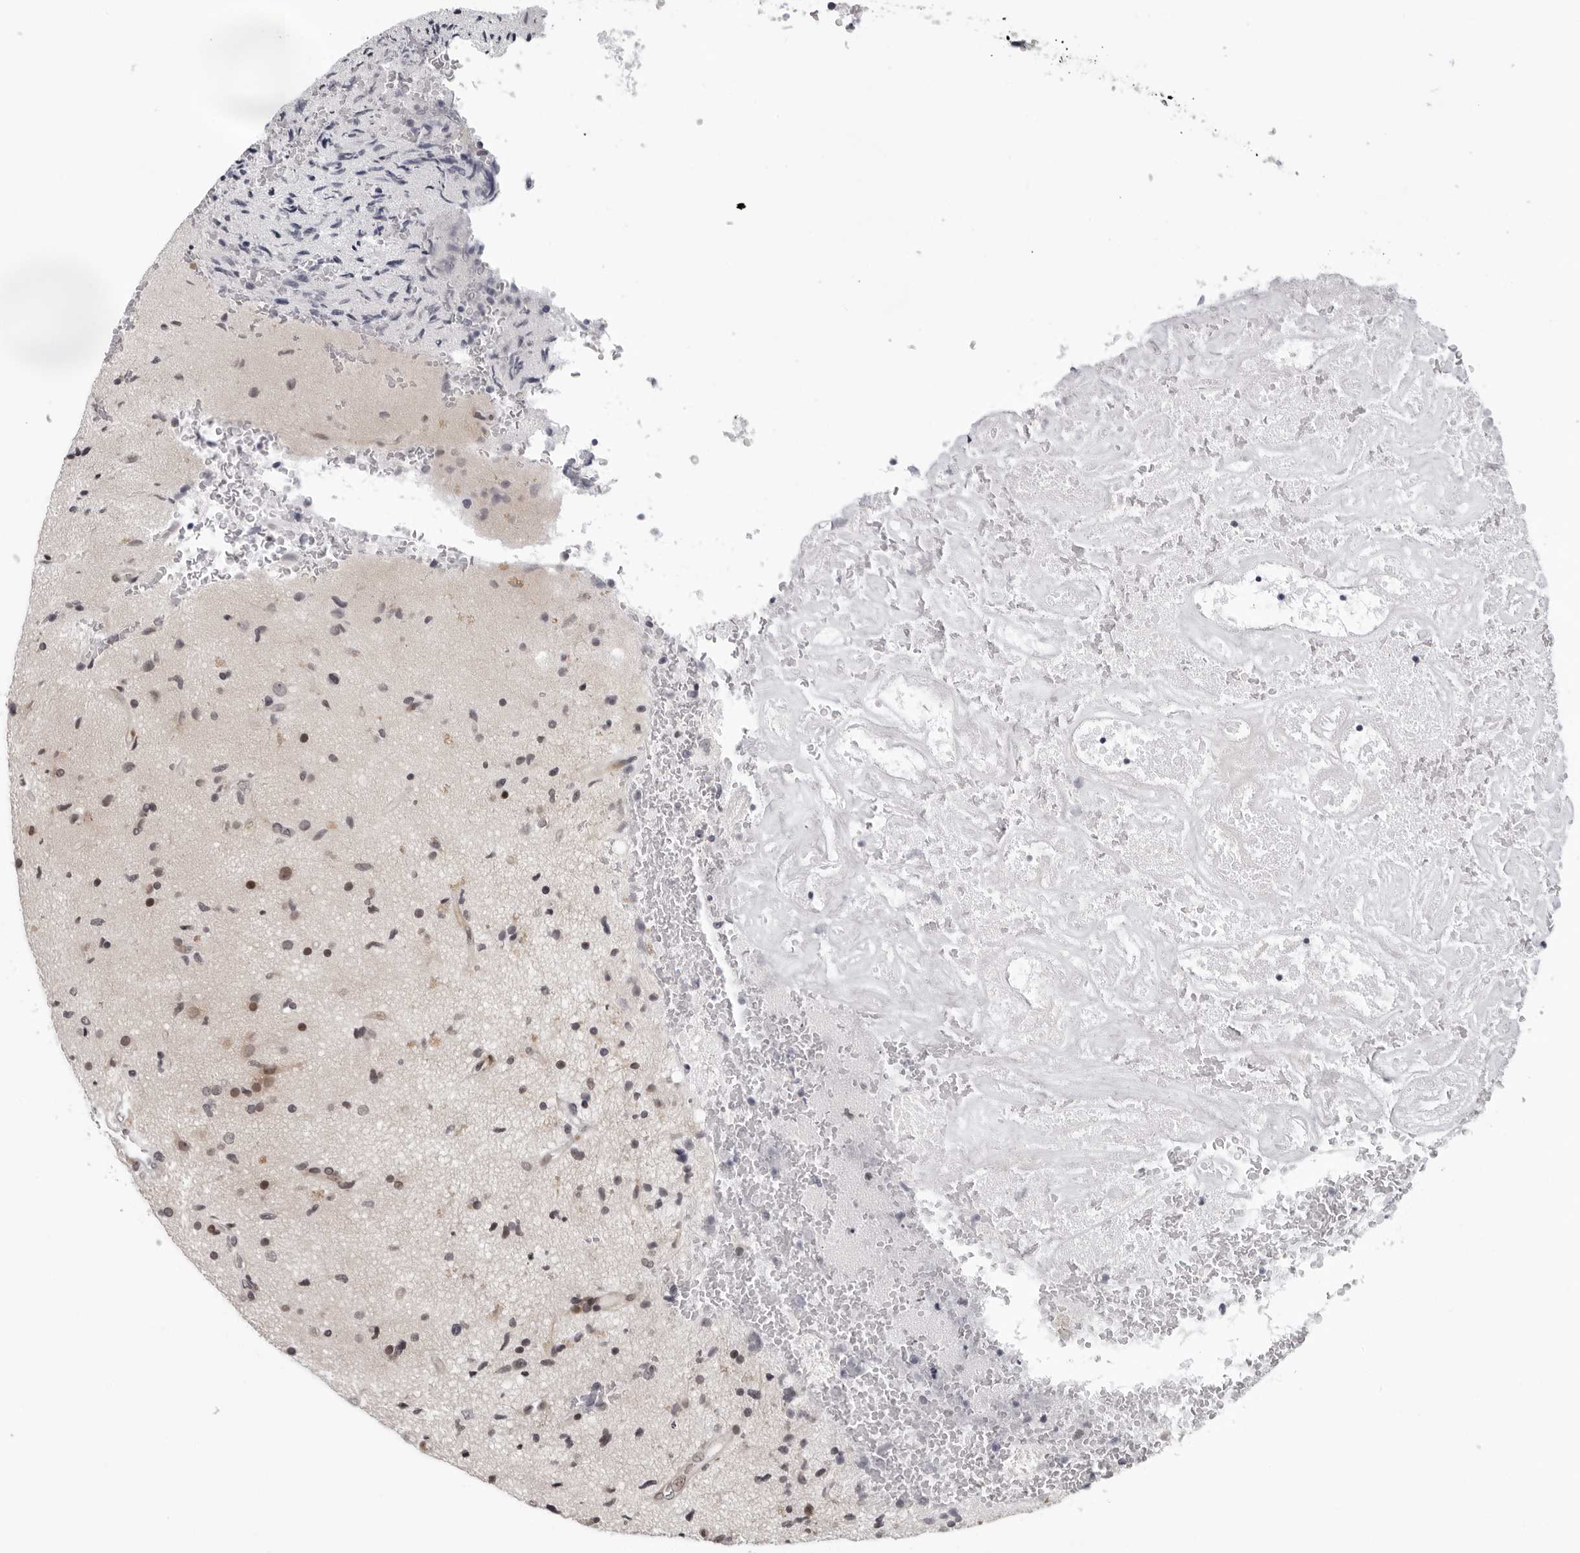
{"staining": {"intensity": "weak", "quantity": "<25%", "location": "cytoplasmic/membranous,nuclear"}, "tissue": "glioma", "cell_type": "Tumor cells", "image_type": "cancer", "snomed": [{"axis": "morphology", "description": "Glioma, malignant, High grade"}, {"axis": "topography", "description": "Brain"}], "caption": "DAB (3,3'-diaminobenzidine) immunohistochemical staining of human malignant high-grade glioma displays no significant positivity in tumor cells.", "gene": "PIP4K2C", "patient": {"sex": "male", "age": 72}}